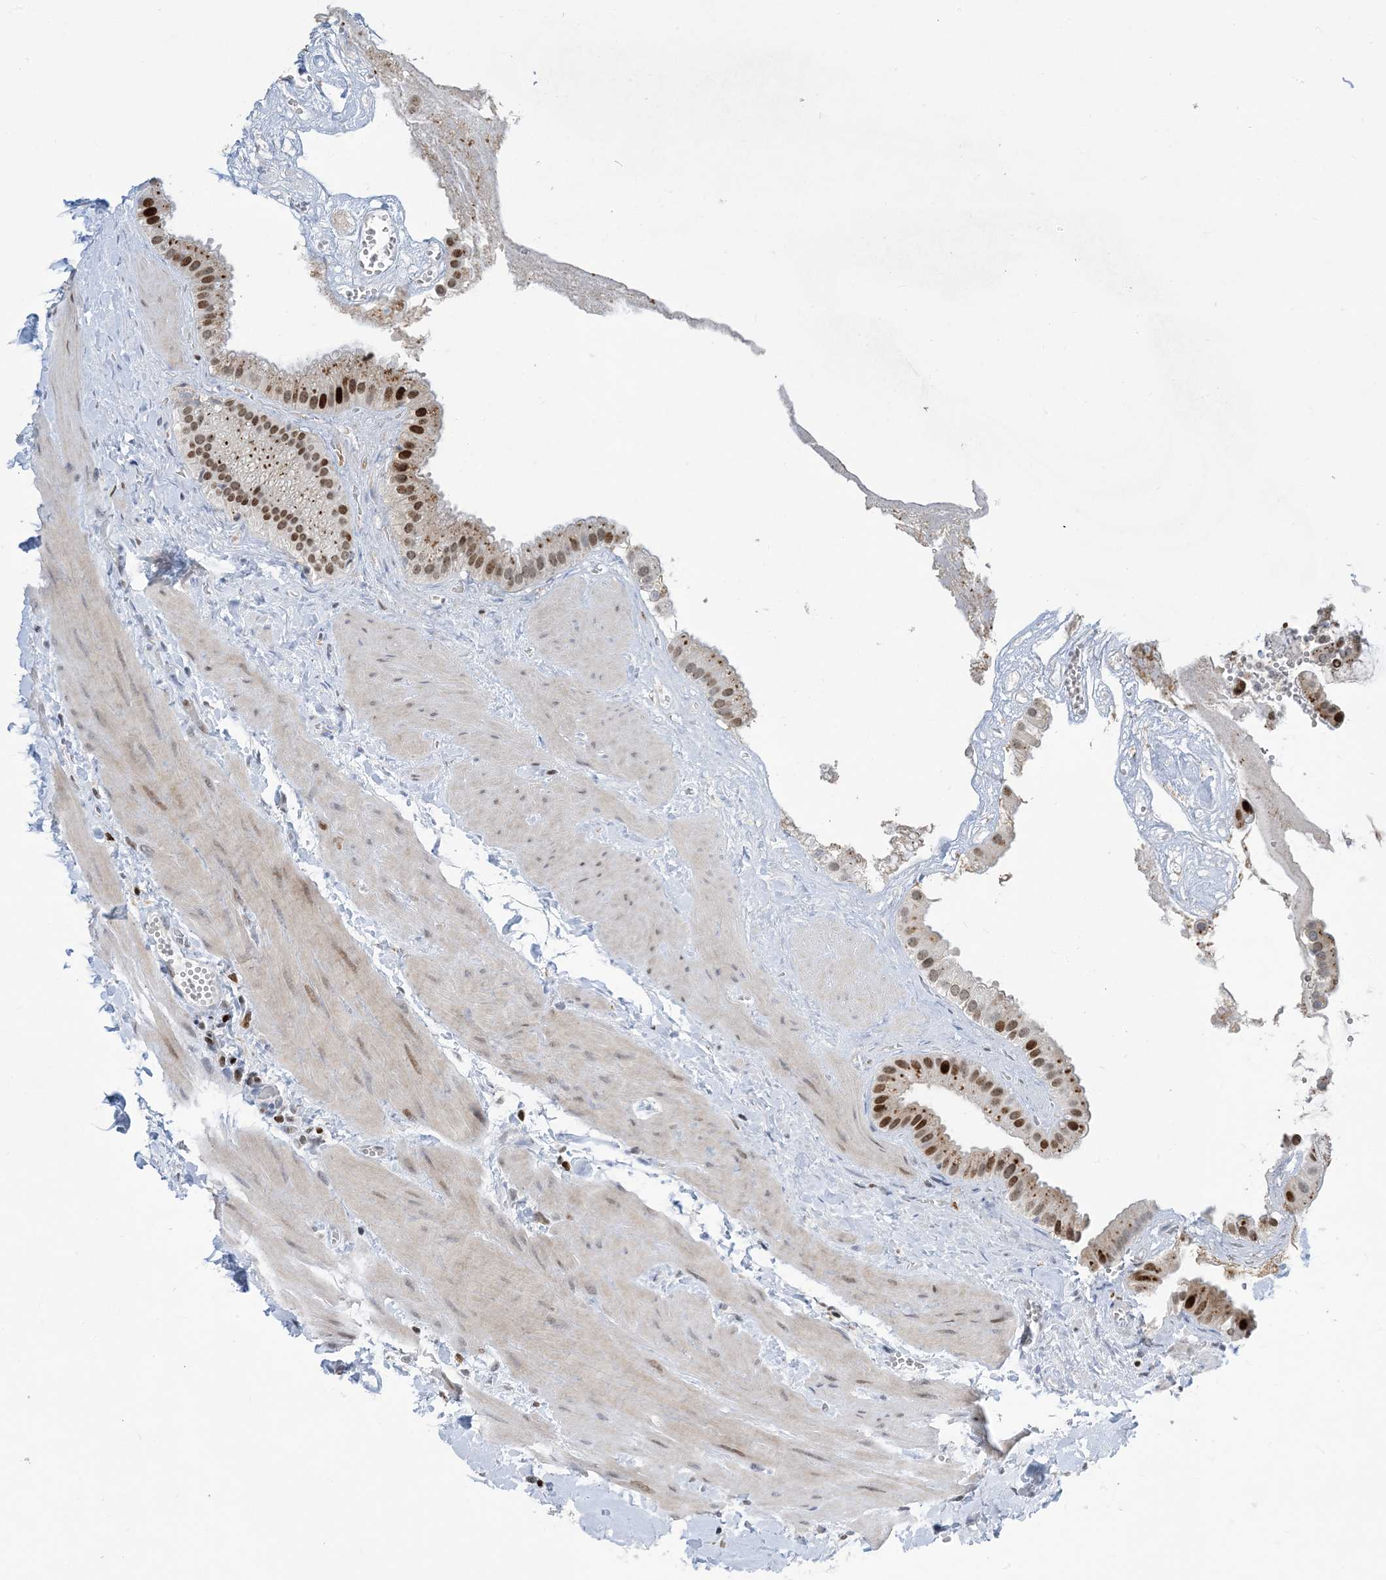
{"staining": {"intensity": "strong", "quantity": "25%-75%", "location": "cytoplasmic/membranous,nuclear"}, "tissue": "gallbladder", "cell_type": "Glandular cells", "image_type": "normal", "snomed": [{"axis": "morphology", "description": "Normal tissue, NOS"}, {"axis": "topography", "description": "Gallbladder"}], "caption": "Immunohistochemical staining of benign gallbladder displays strong cytoplasmic/membranous,nuclear protein positivity in about 25%-75% of glandular cells.", "gene": "SLC25A53", "patient": {"sex": "male", "age": 55}}